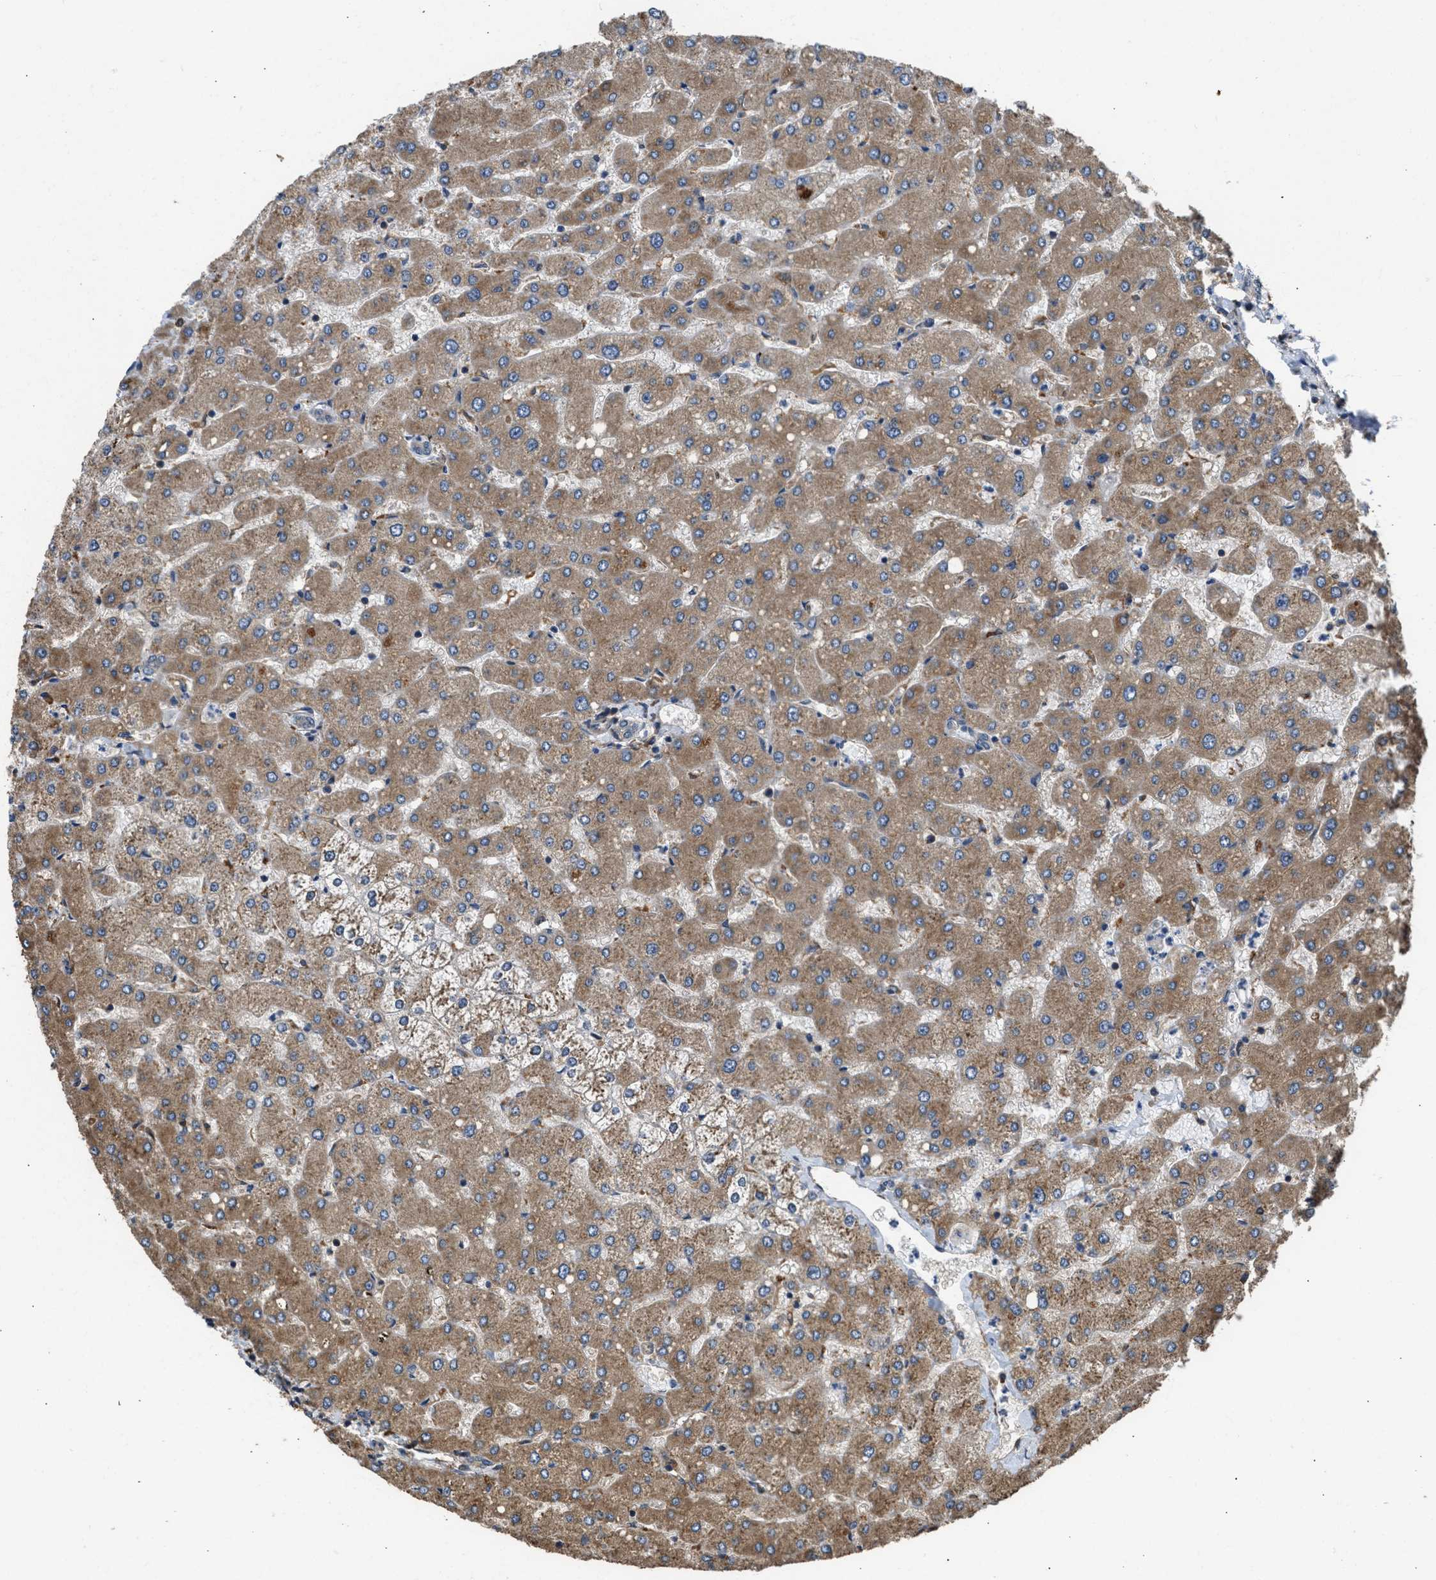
{"staining": {"intensity": "weak", "quantity": "<25%", "location": "cytoplasmic/membranous"}, "tissue": "liver", "cell_type": "Cholangiocytes", "image_type": "normal", "snomed": [{"axis": "morphology", "description": "Normal tissue, NOS"}, {"axis": "topography", "description": "Liver"}], "caption": "The micrograph shows no staining of cholangiocytes in unremarkable liver.", "gene": "SLC36A4", "patient": {"sex": "male", "age": 55}}